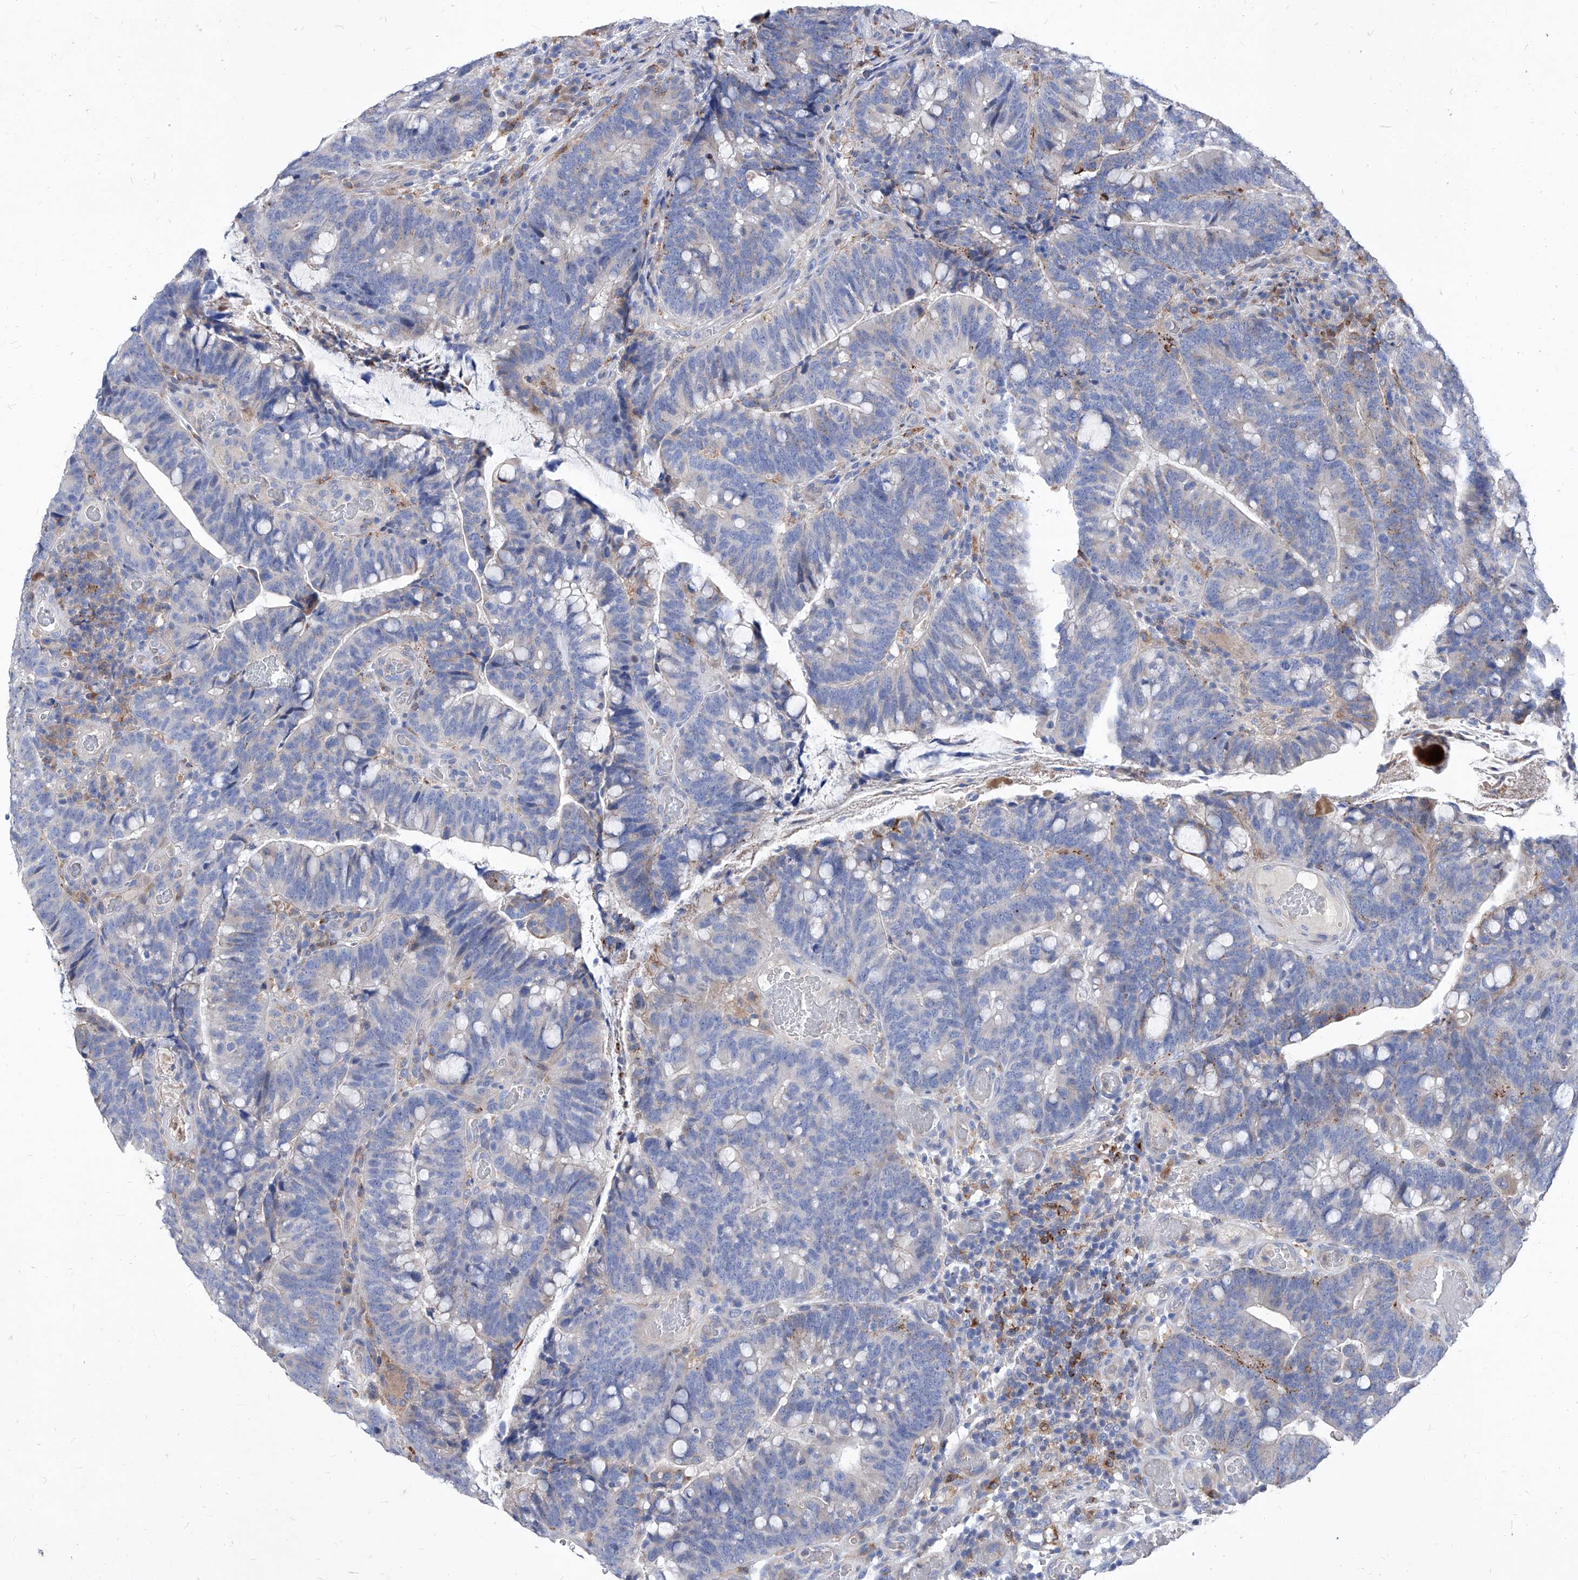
{"staining": {"intensity": "moderate", "quantity": "<25%", "location": "cytoplasmic/membranous"}, "tissue": "colorectal cancer", "cell_type": "Tumor cells", "image_type": "cancer", "snomed": [{"axis": "morphology", "description": "Adenocarcinoma, NOS"}, {"axis": "topography", "description": "Colon"}], "caption": "Immunohistochemistry histopathology image of neoplastic tissue: colorectal cancer (adenocarcinoma) stained using immunohistochemistry exhibits low levels of moderate protein expression localized specifically in the cytoplasmic/membranous of tumor cells, appearing as a cytoplasmic/membranous brown color.", "gene": "UBOX5", "patient": {"sex": "female", "age": 66}}